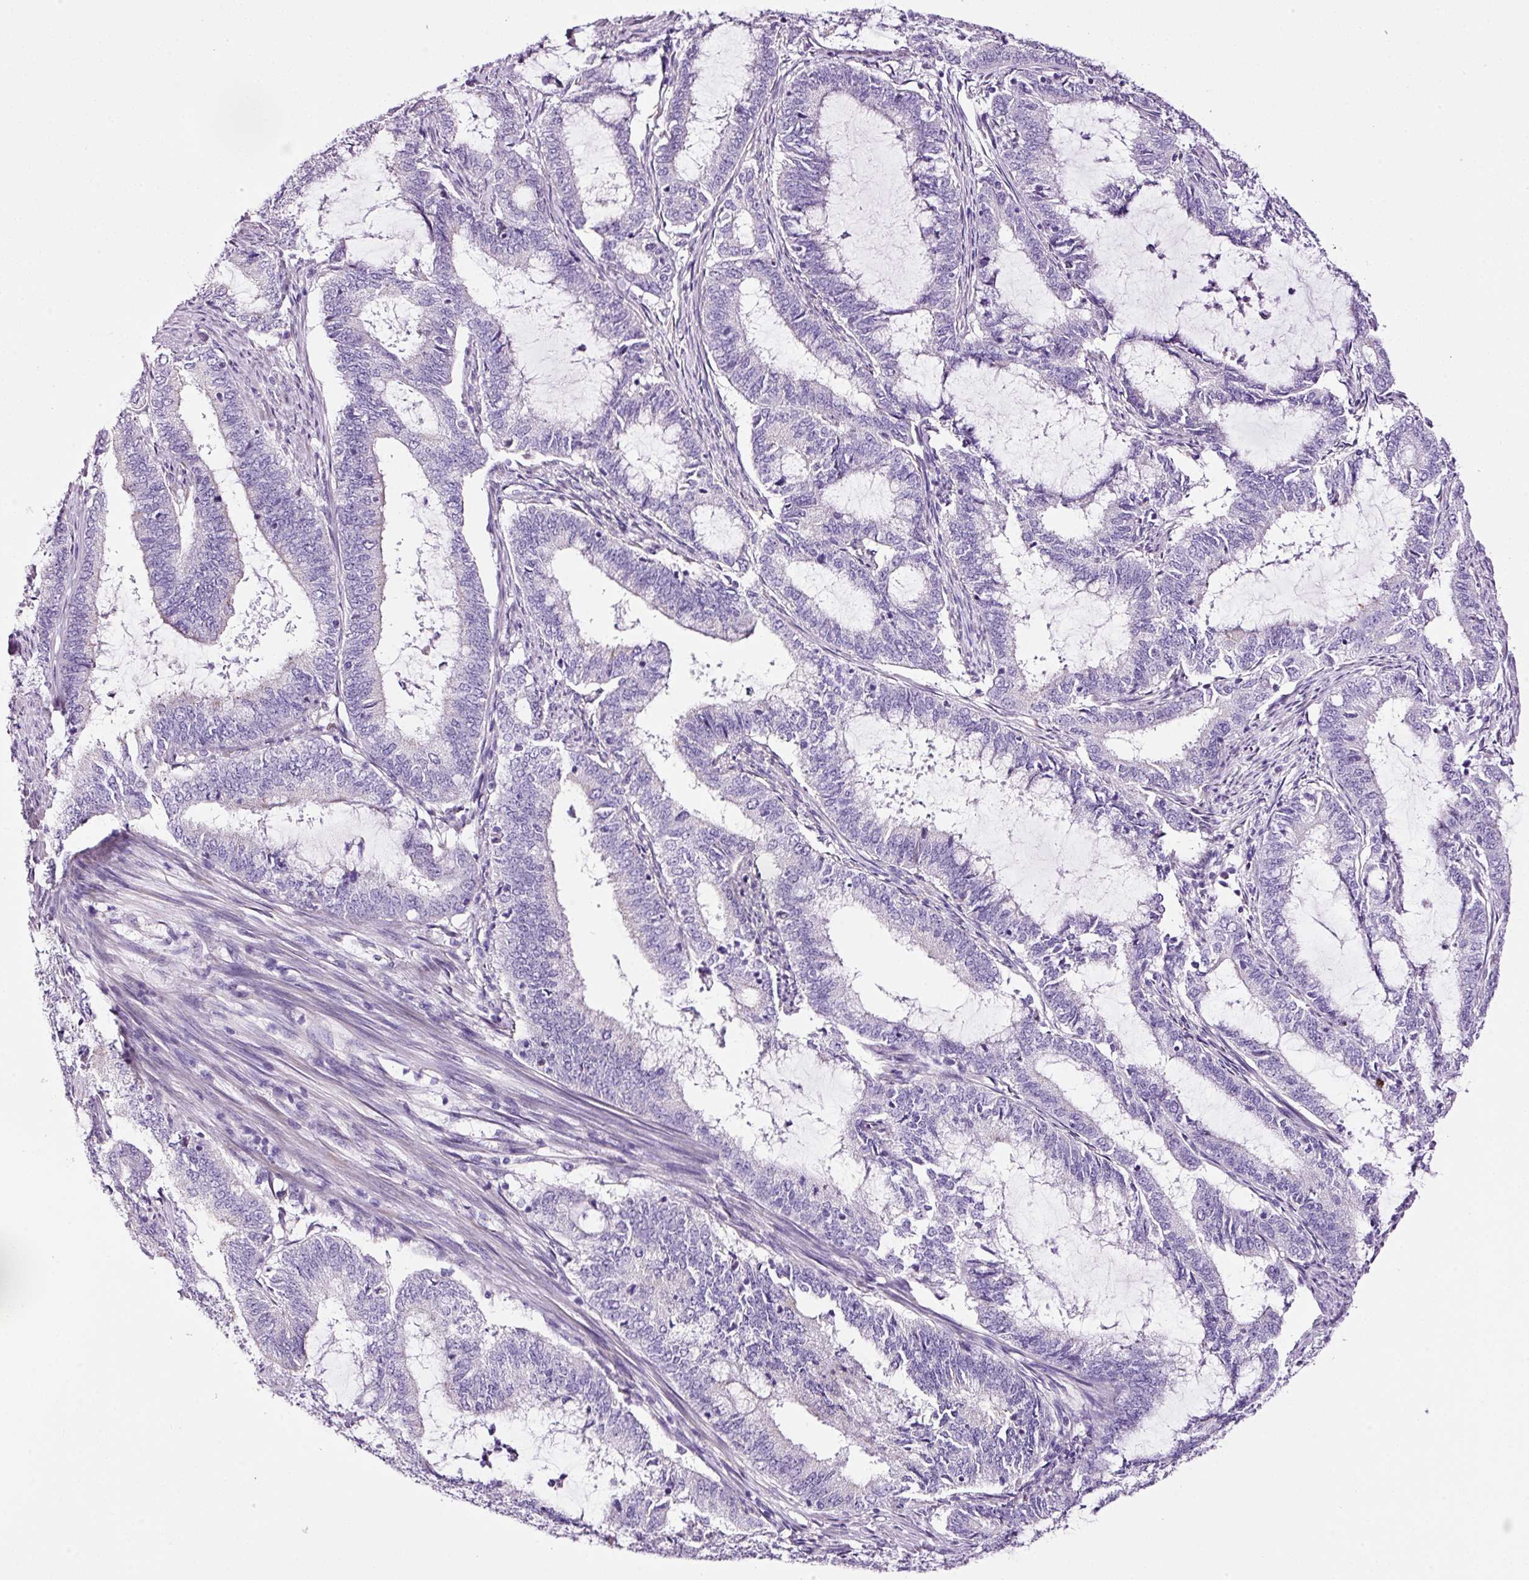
{"staining": {"intensity": "negative", "quantity": "none", "location": "none"}, "tissue": "endometrial cancer", "cell_type": "Tumor cells", "image_type": "cancer", "snomed": [{"axis": "morphology", "description": "Adenocarcinoma, NOS"}, {"axis": "topography", "description": "Endometrium"}], "caption": "An IHC image of adenocarcinoma (endometrial) is shown. There is no staining in tumor cells of adenocarcinoma (endometrial).", "gene": "RTF2", "patient": {"sex": "female", "age": 51}}